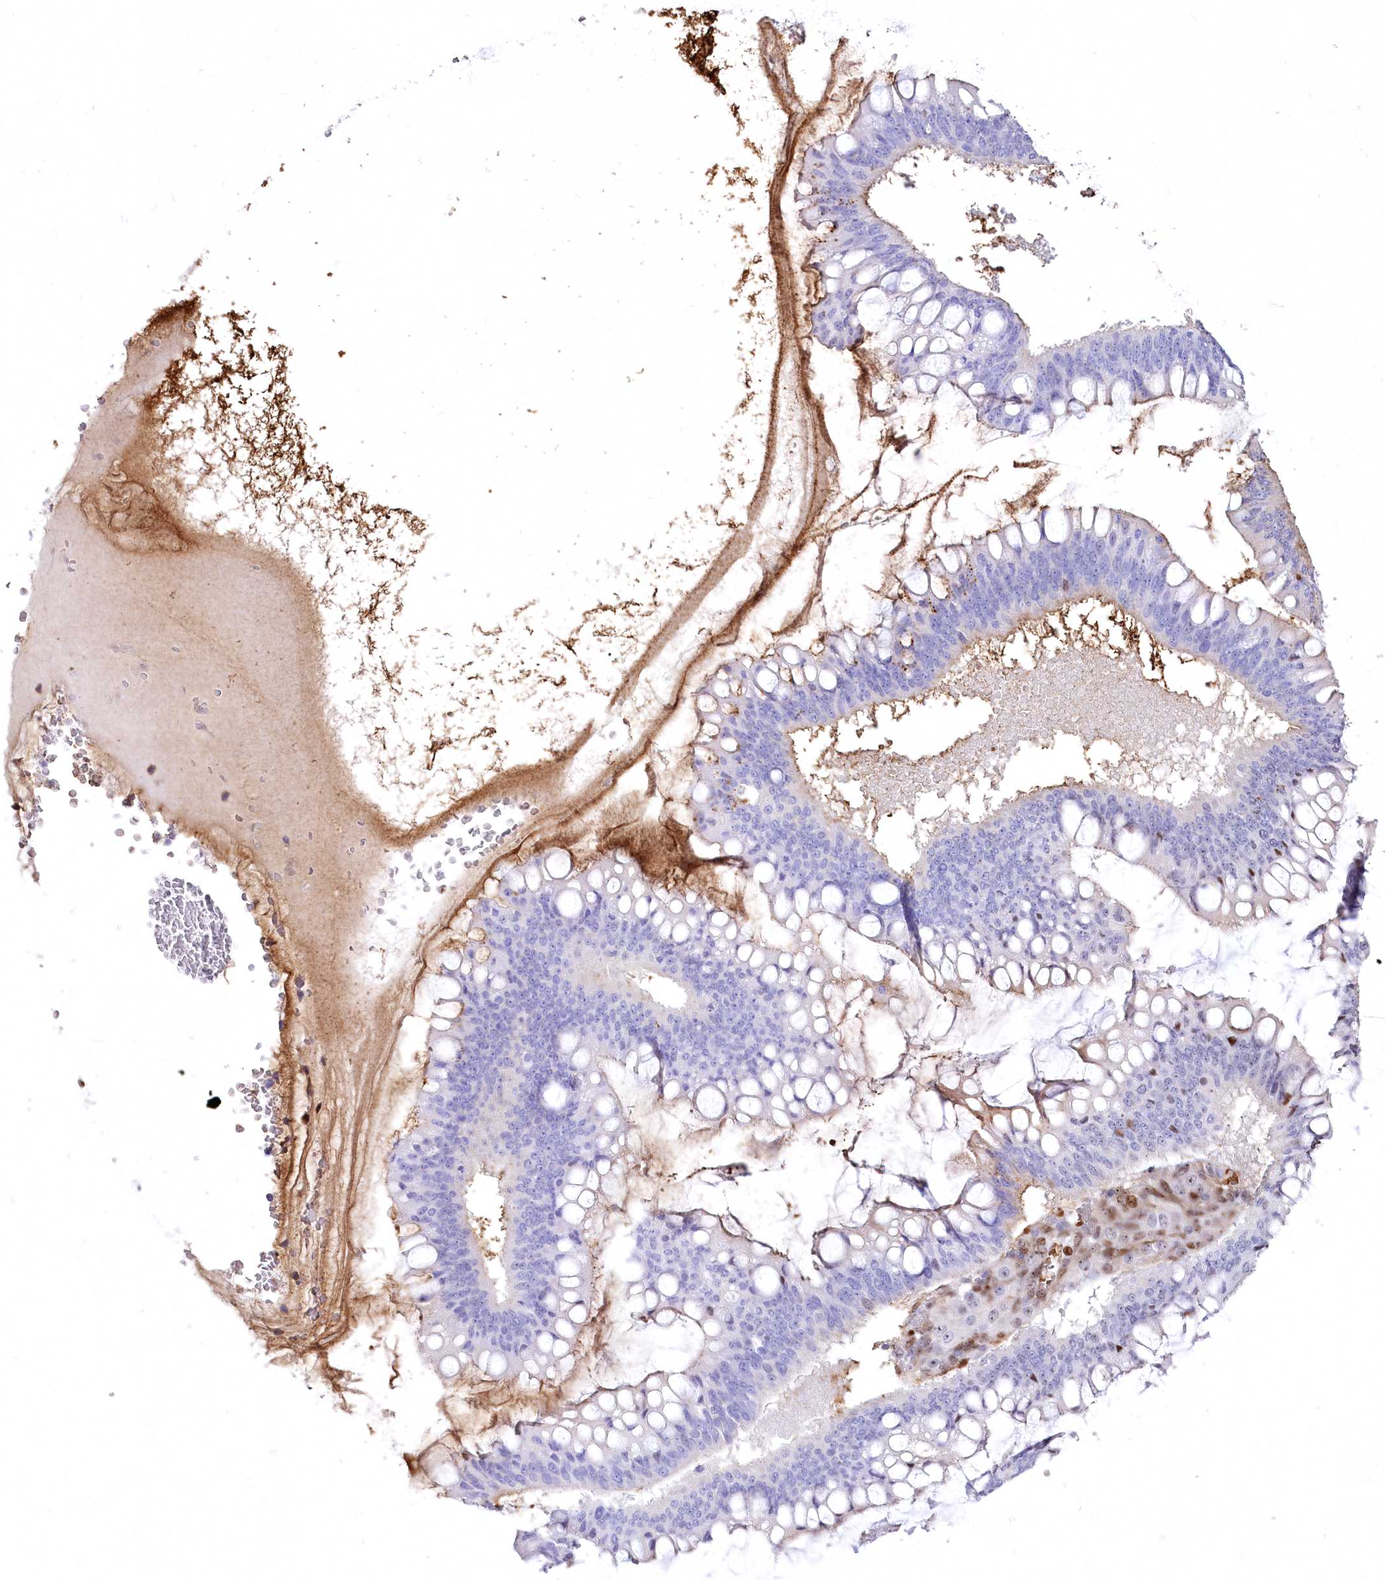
{"staining": {"intensity": "moderate", "quantity": "25%-75%", "location": "nuclear"}, "tissue": "ovarian cancer", "cell_type": "Tumor cells", "image_type": "cancer", "snomed": [{"axis": "morphology", "description": "Cystadenocarcinoma, mucinous, NOS"}, {"axis": "topography", "description": "Ovary"}], "caption": "Ovarian cancer stained for a protein (brown) reveals moderate nuclear positive expression in about 25%-75% of tumor cells.", "gene": "PTMS", "patient": {"sex": "female", "age": 73}}